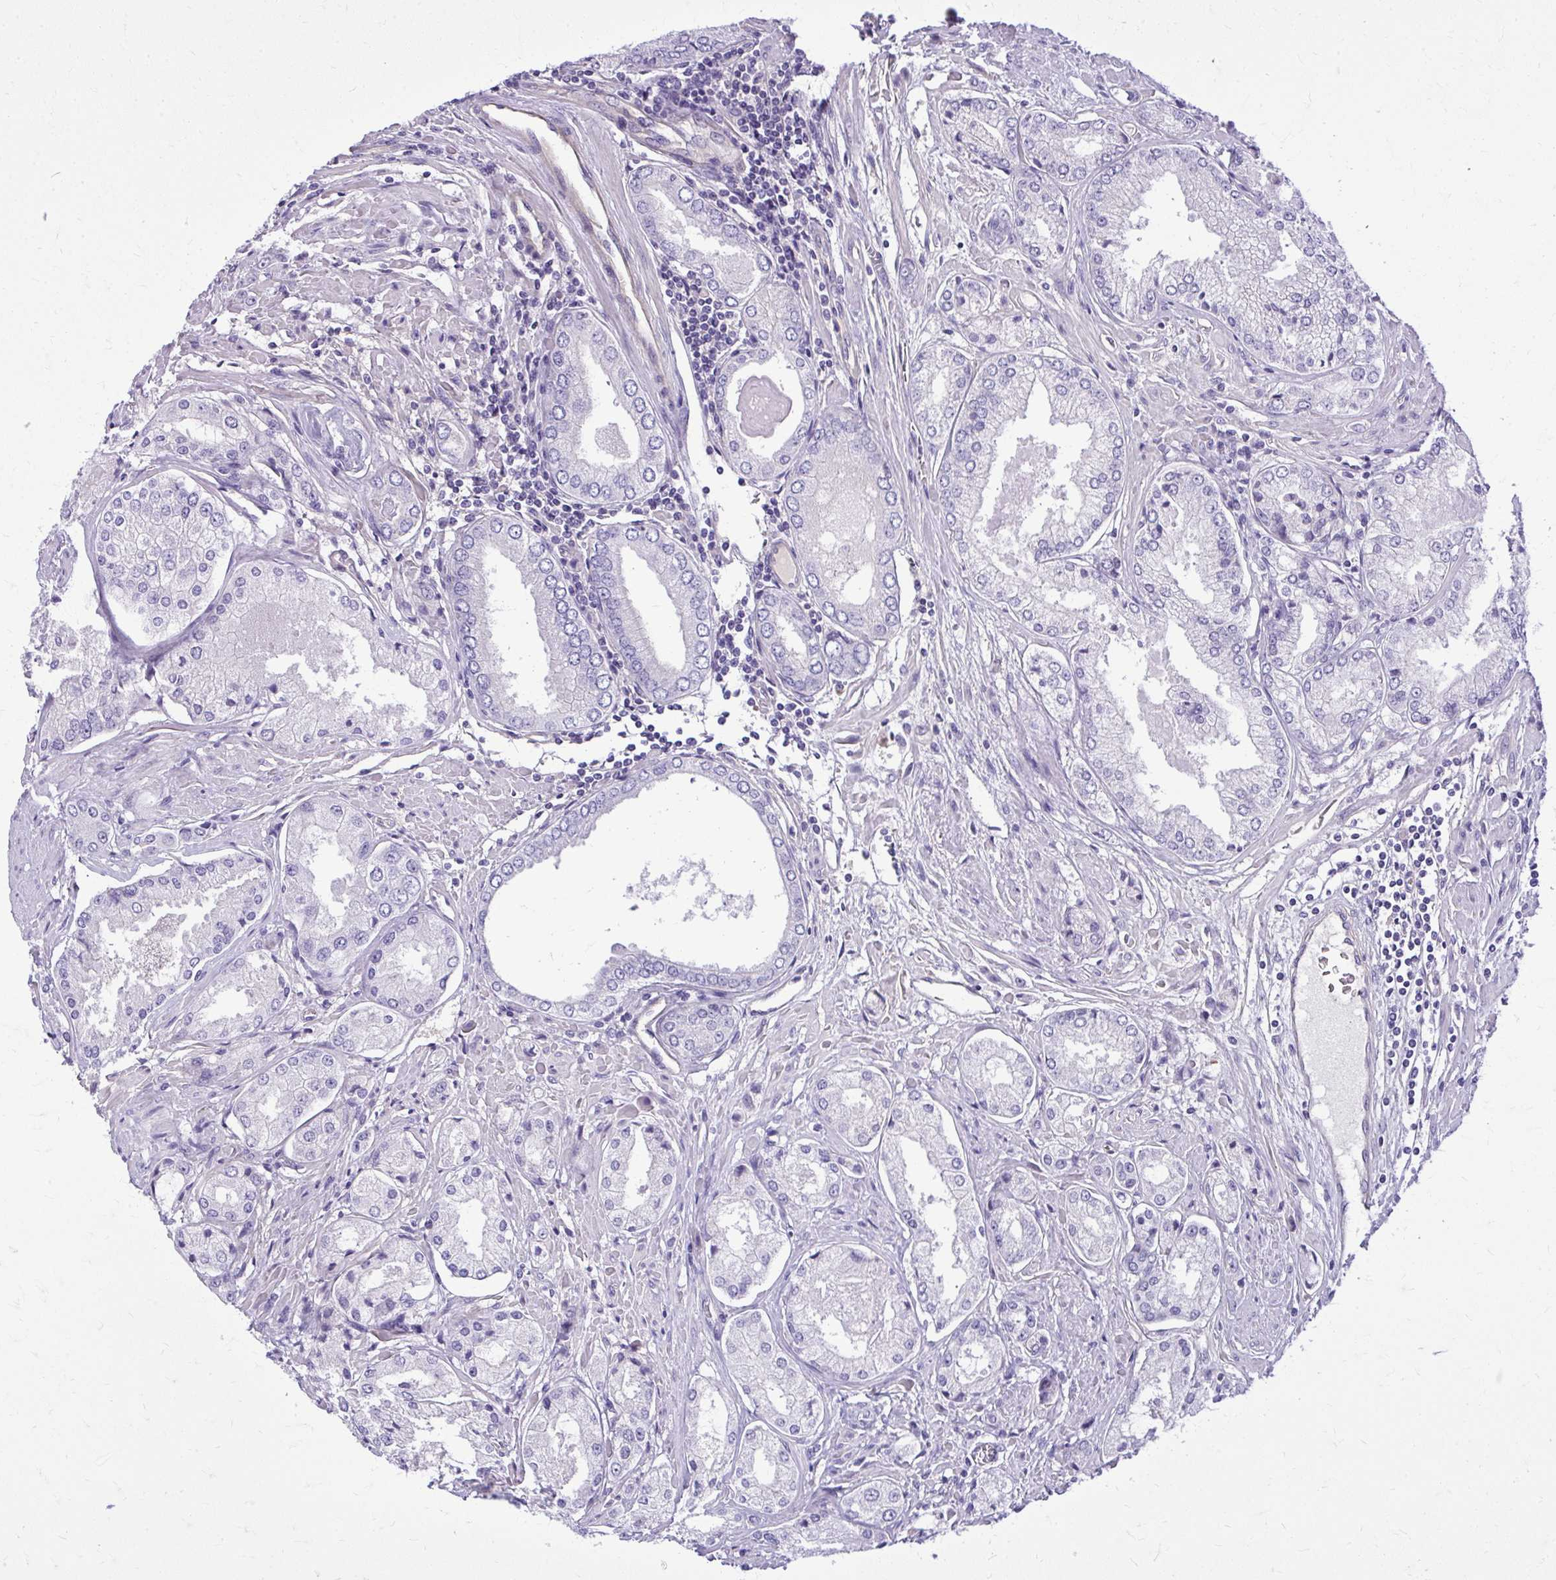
{"staining": {"intensity": "negative", "quantity": "none", "location": "none"}, "tissue": "prostate cancer", "cell_type": "Tumor cells", "image_type": "cancer", "snomed": [{"axis": "morphology", "description": "Adenocarcinoma, Low grade"}, {"axis": "topography", "description": "Prostate"}], "caption": "Immunohistochemical staining of prostate cancer (adenocarcinoma (low-grade)) reveals no significant positivity in tumor cells.", "gene": "RUNDC3B", "patient": {"sex": "male", "age": 68}}